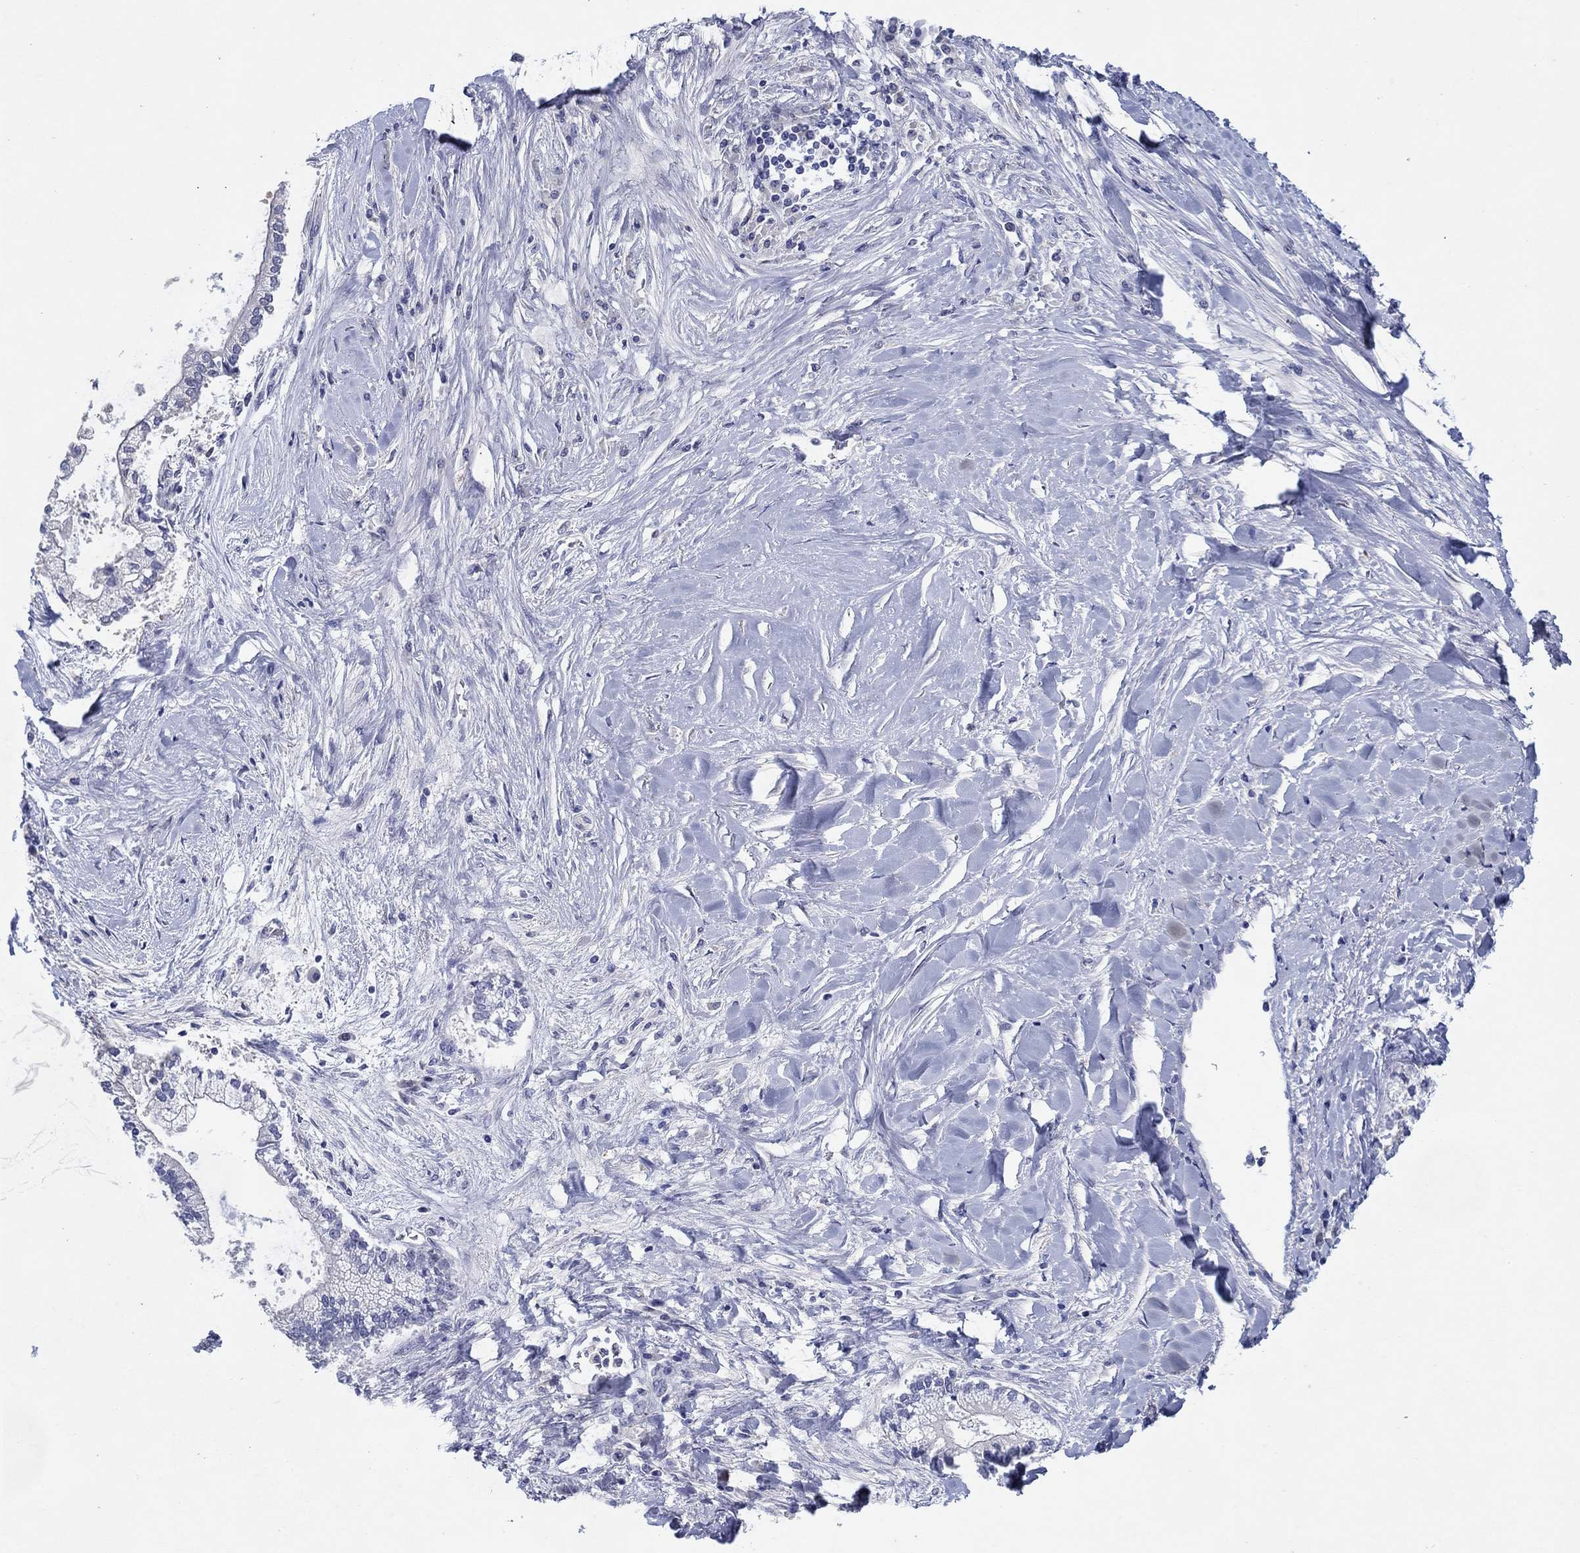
{"staining": {"intensity": "negative", "quantity": "none", "location": "none"}, "tissue": "liver cancer", "cell_type": "Tumor cells", "image_type": "cancer", "snomed": [{"axis": "morphology", "description": "Cholangiocarcinoma"}, {"axis": "topography", "description": "Liver"}], "caption": "The IHC histopathology image has no significant positivity in tumor cells of cholangiocarcinoma (liver) tissue.", "gene": "HDC", "patient": {"sex": "male", "age": 50}}